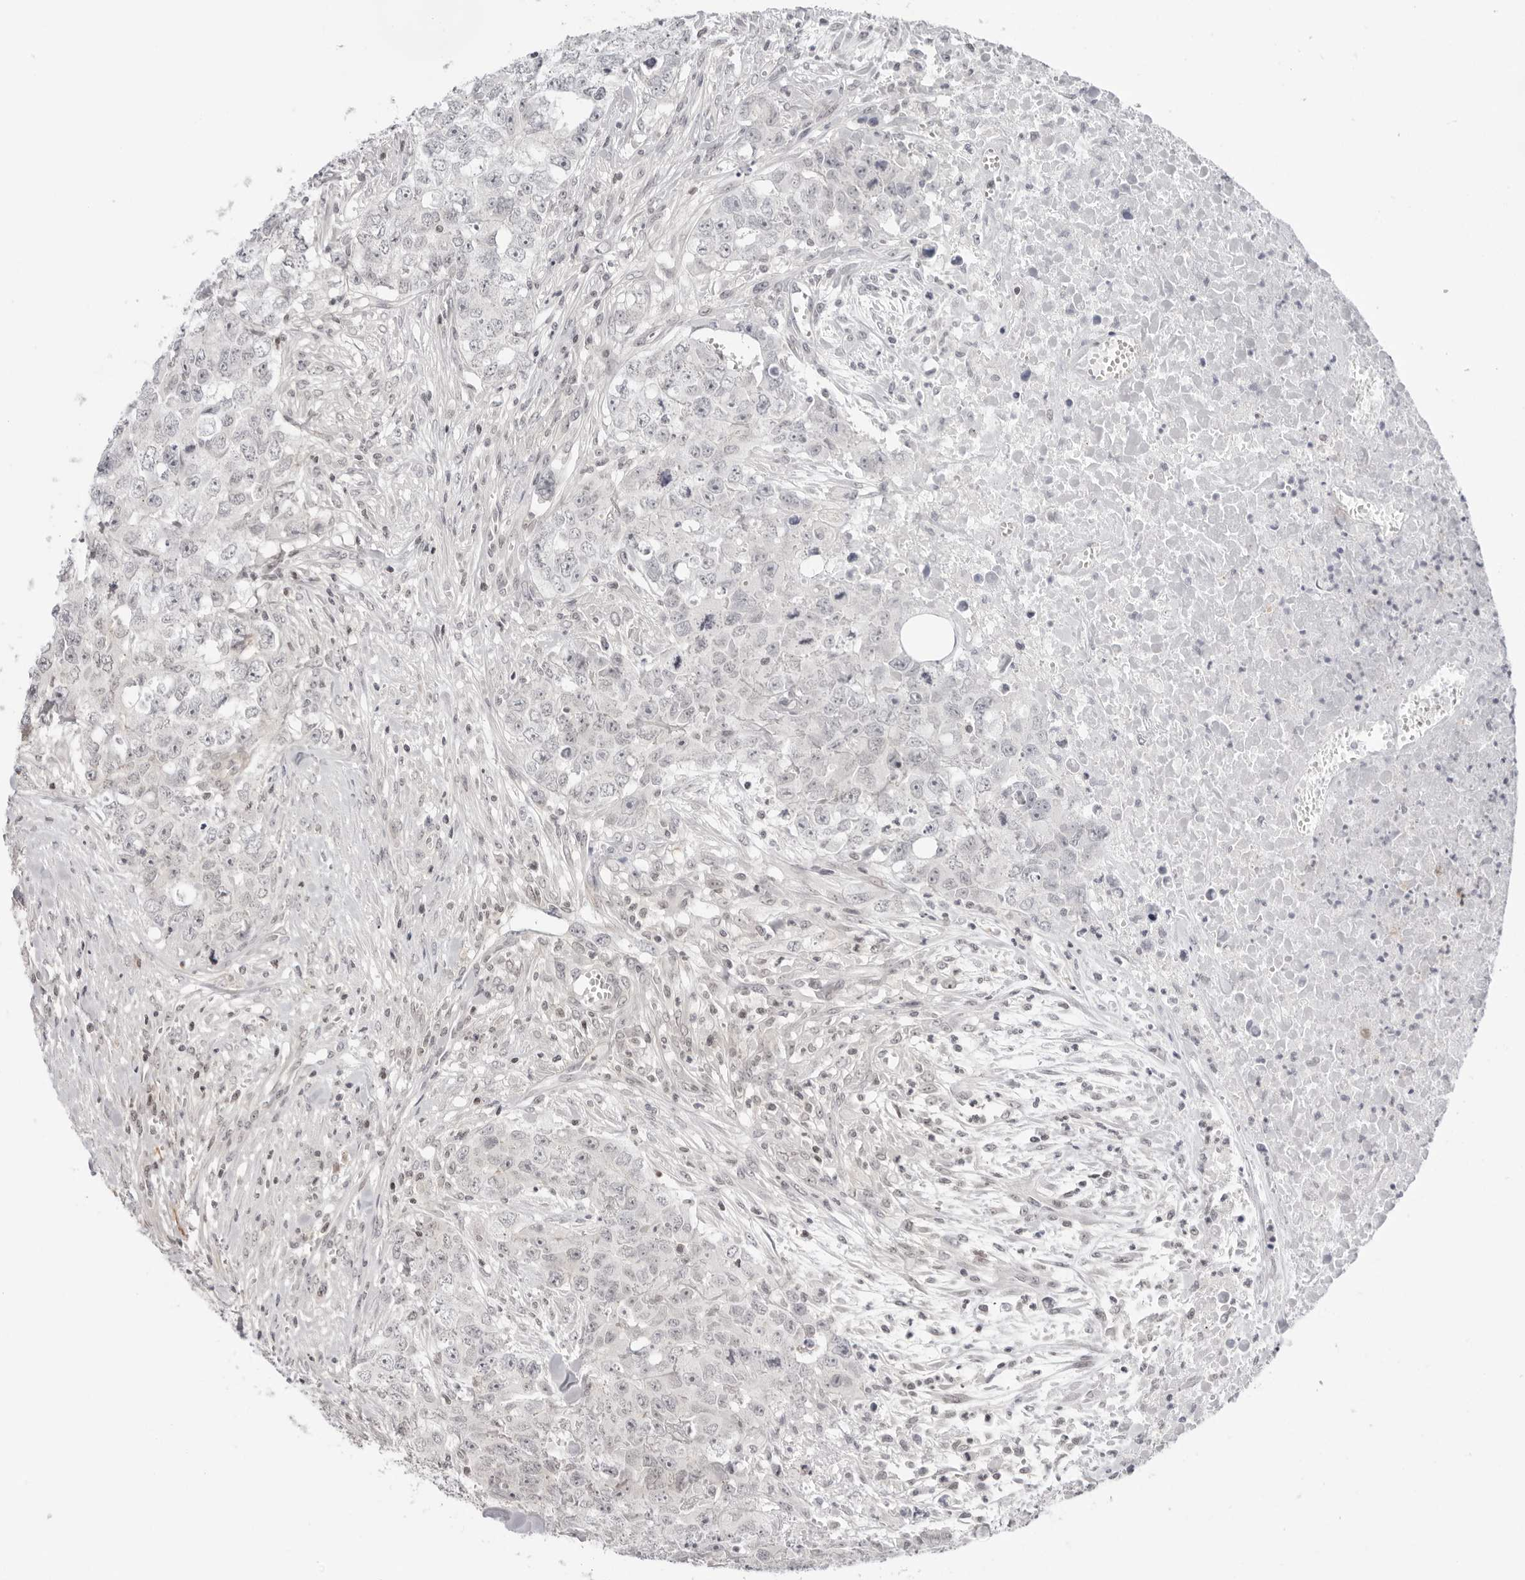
{"staining": {"intensity": "negative", "quantity": "none", "location": "none"}, "tissue": "testis cancer", "cell_type": "Tumor cells", "image_type": "cancer", "snomed": [{"axis": "morphology", "description": "Carcinoma, Embryonal, NOS"}, {"axis": "topography", "description": "Testis"}], "caption": "Immunohistochemistry (IHC) image of neoplastic tissue: human testis embryonal carcinoma stained with DAB (3,3'-diaminobenzidine) exhibits no significant protein staining in tumor cells.", "gene": "RNF146", "patient": {"sex": "male", "age": 28}}